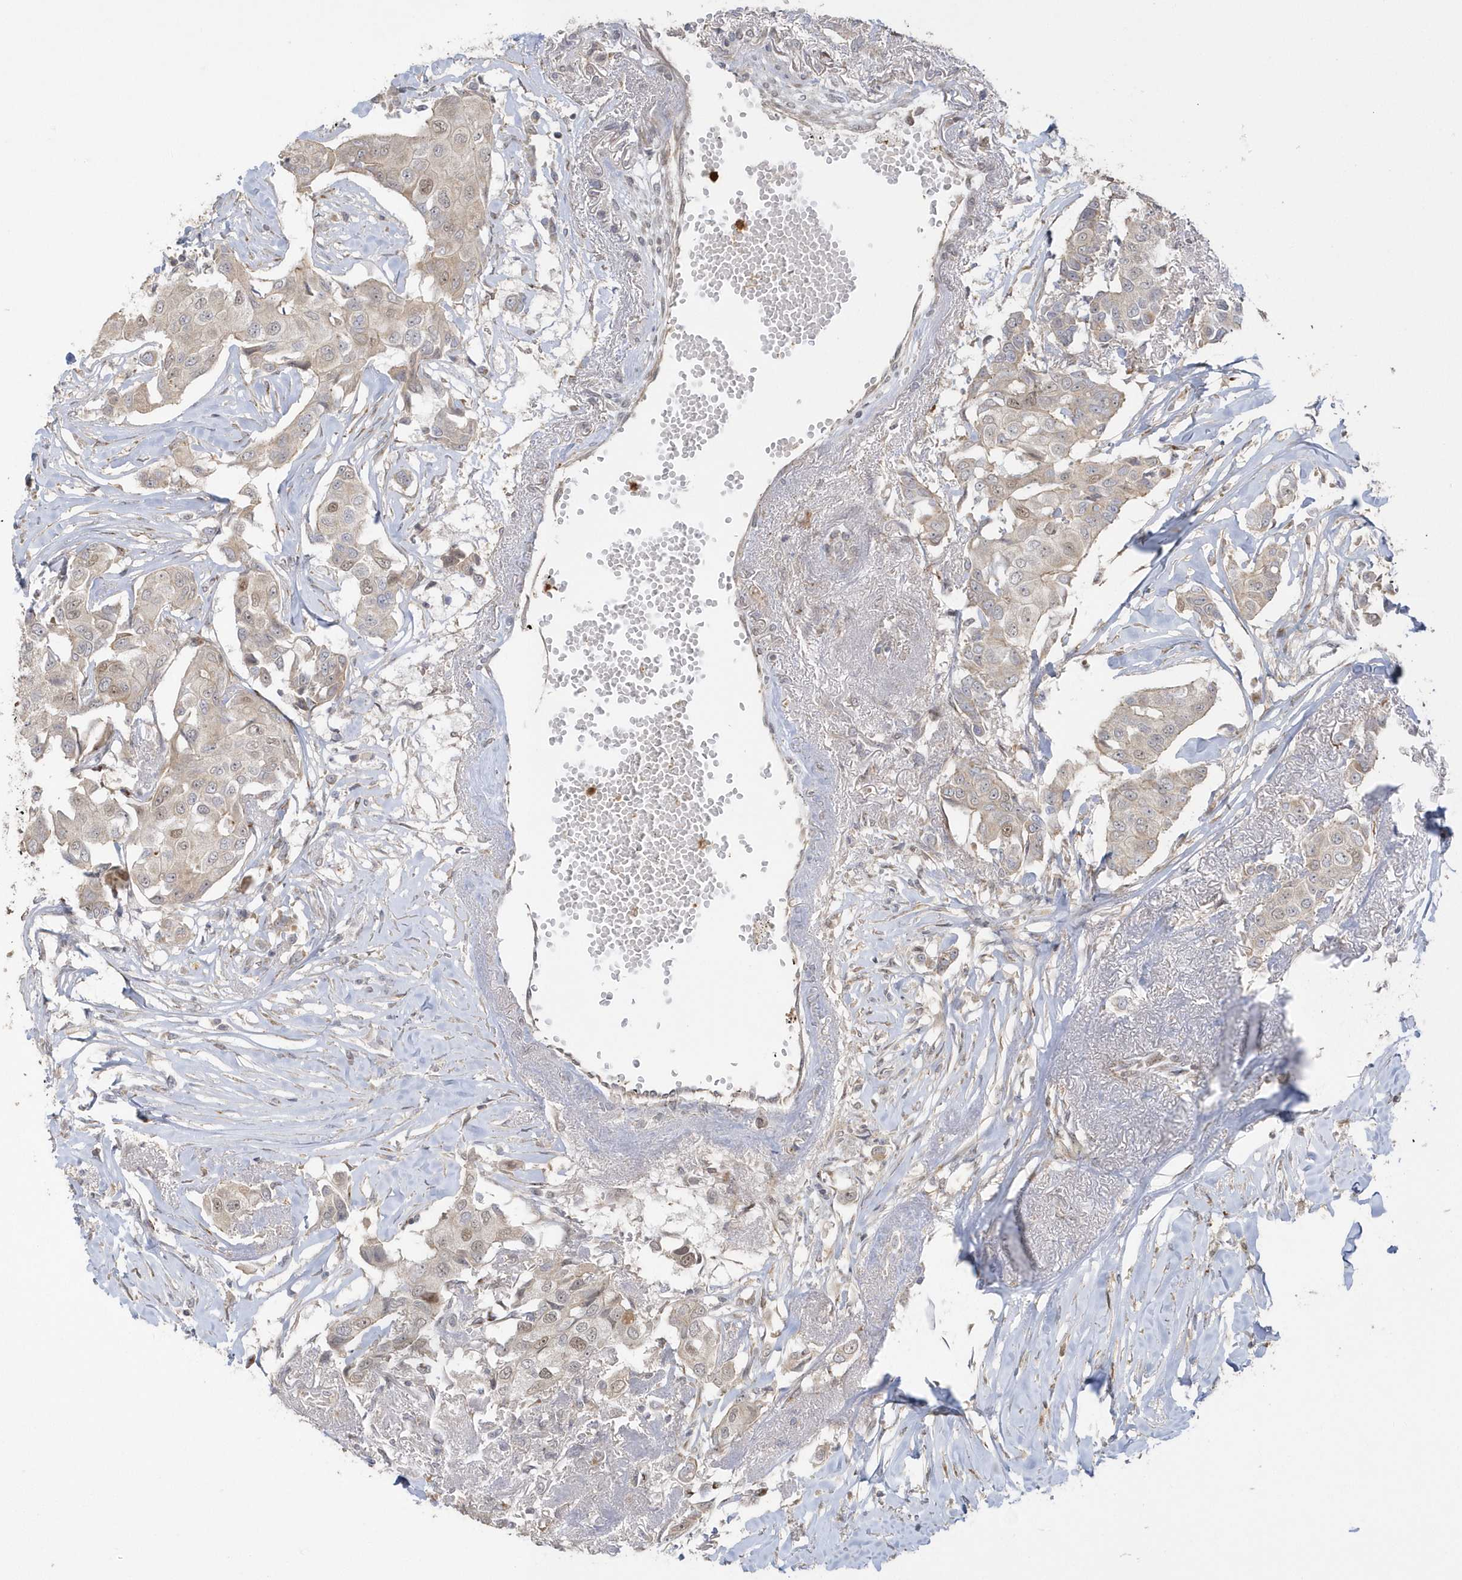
{"staining": {"intensity": "weak", "quantity": "<25%", "location": "cytoplasmic/membranous"}, "tissue": "breast cancer", "cell_type": "Tumor cells", "image_type": "cancer", "snomed": [{"axis": "morphology", "description": "Duct carcinoma"}, {"axis": "topography", "description": "Breast"}], "caption": "The histopathology image shows no staining of tumor cells in breast cancer.", "gene": "NAF1", "patient": {"sex": "female", "age": 80}}